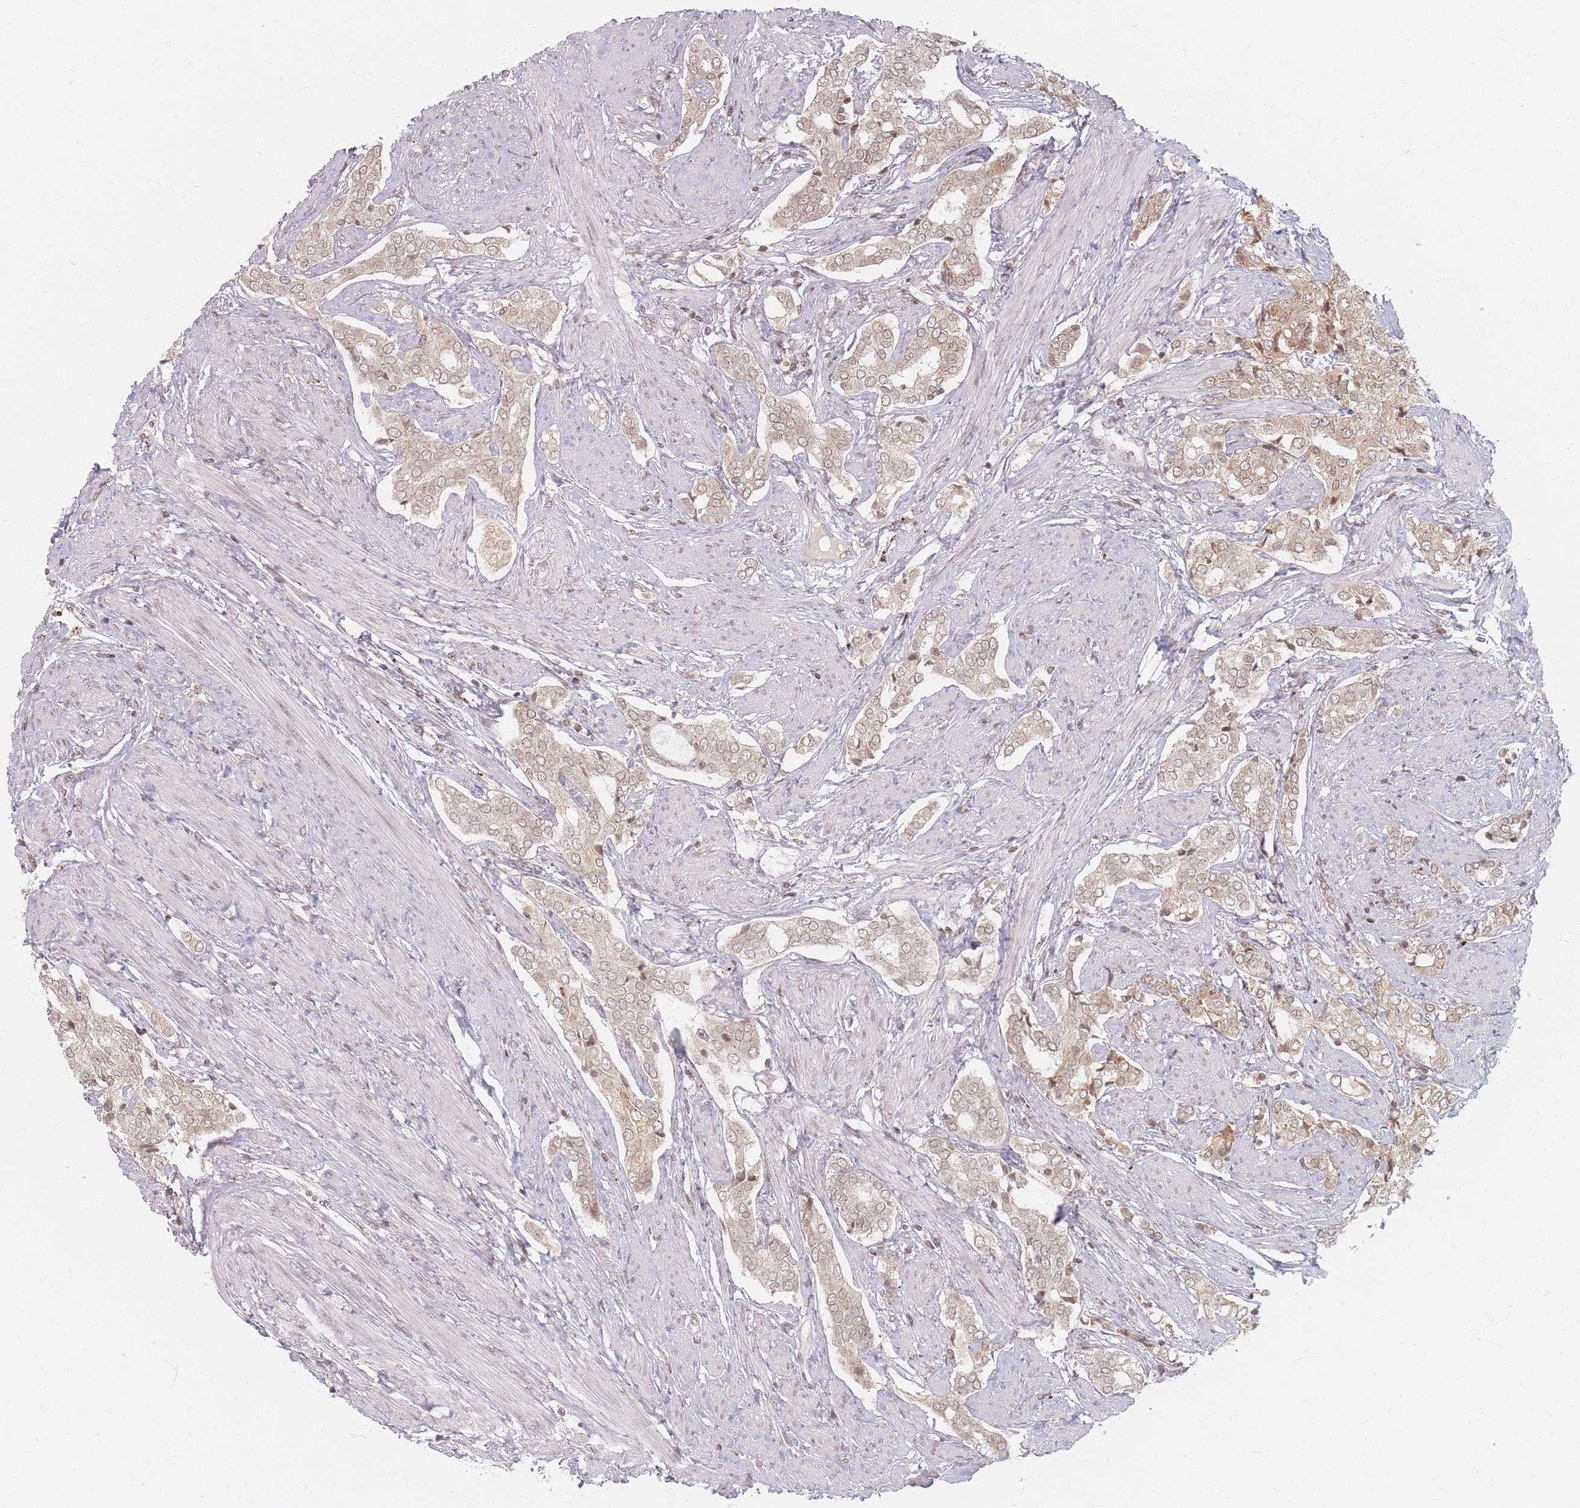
{"staining": {"intensity": "moderate", "quantity": ">75%", "location": "cytoplasmic/membranous,nuclear"}, "tissue": "prostate cancer", "cell_type": "Tumor cells", "image_type": "cancer", "snomed": [{"axis": "morphology", "description": "Adenocarcinoma, High grade"}, {"axis": "topography", "description": "Prostate"}], "caption": "Immunohistochemical staining of human high-grade adenocarcinoma (prostate) shows medium levels of moderate cytoplasmic/membranous and nuclear protein expression in about >75% of tumor cells.", "gene": "SPATA45", "patient": {"sex": "male", "age": 71}}